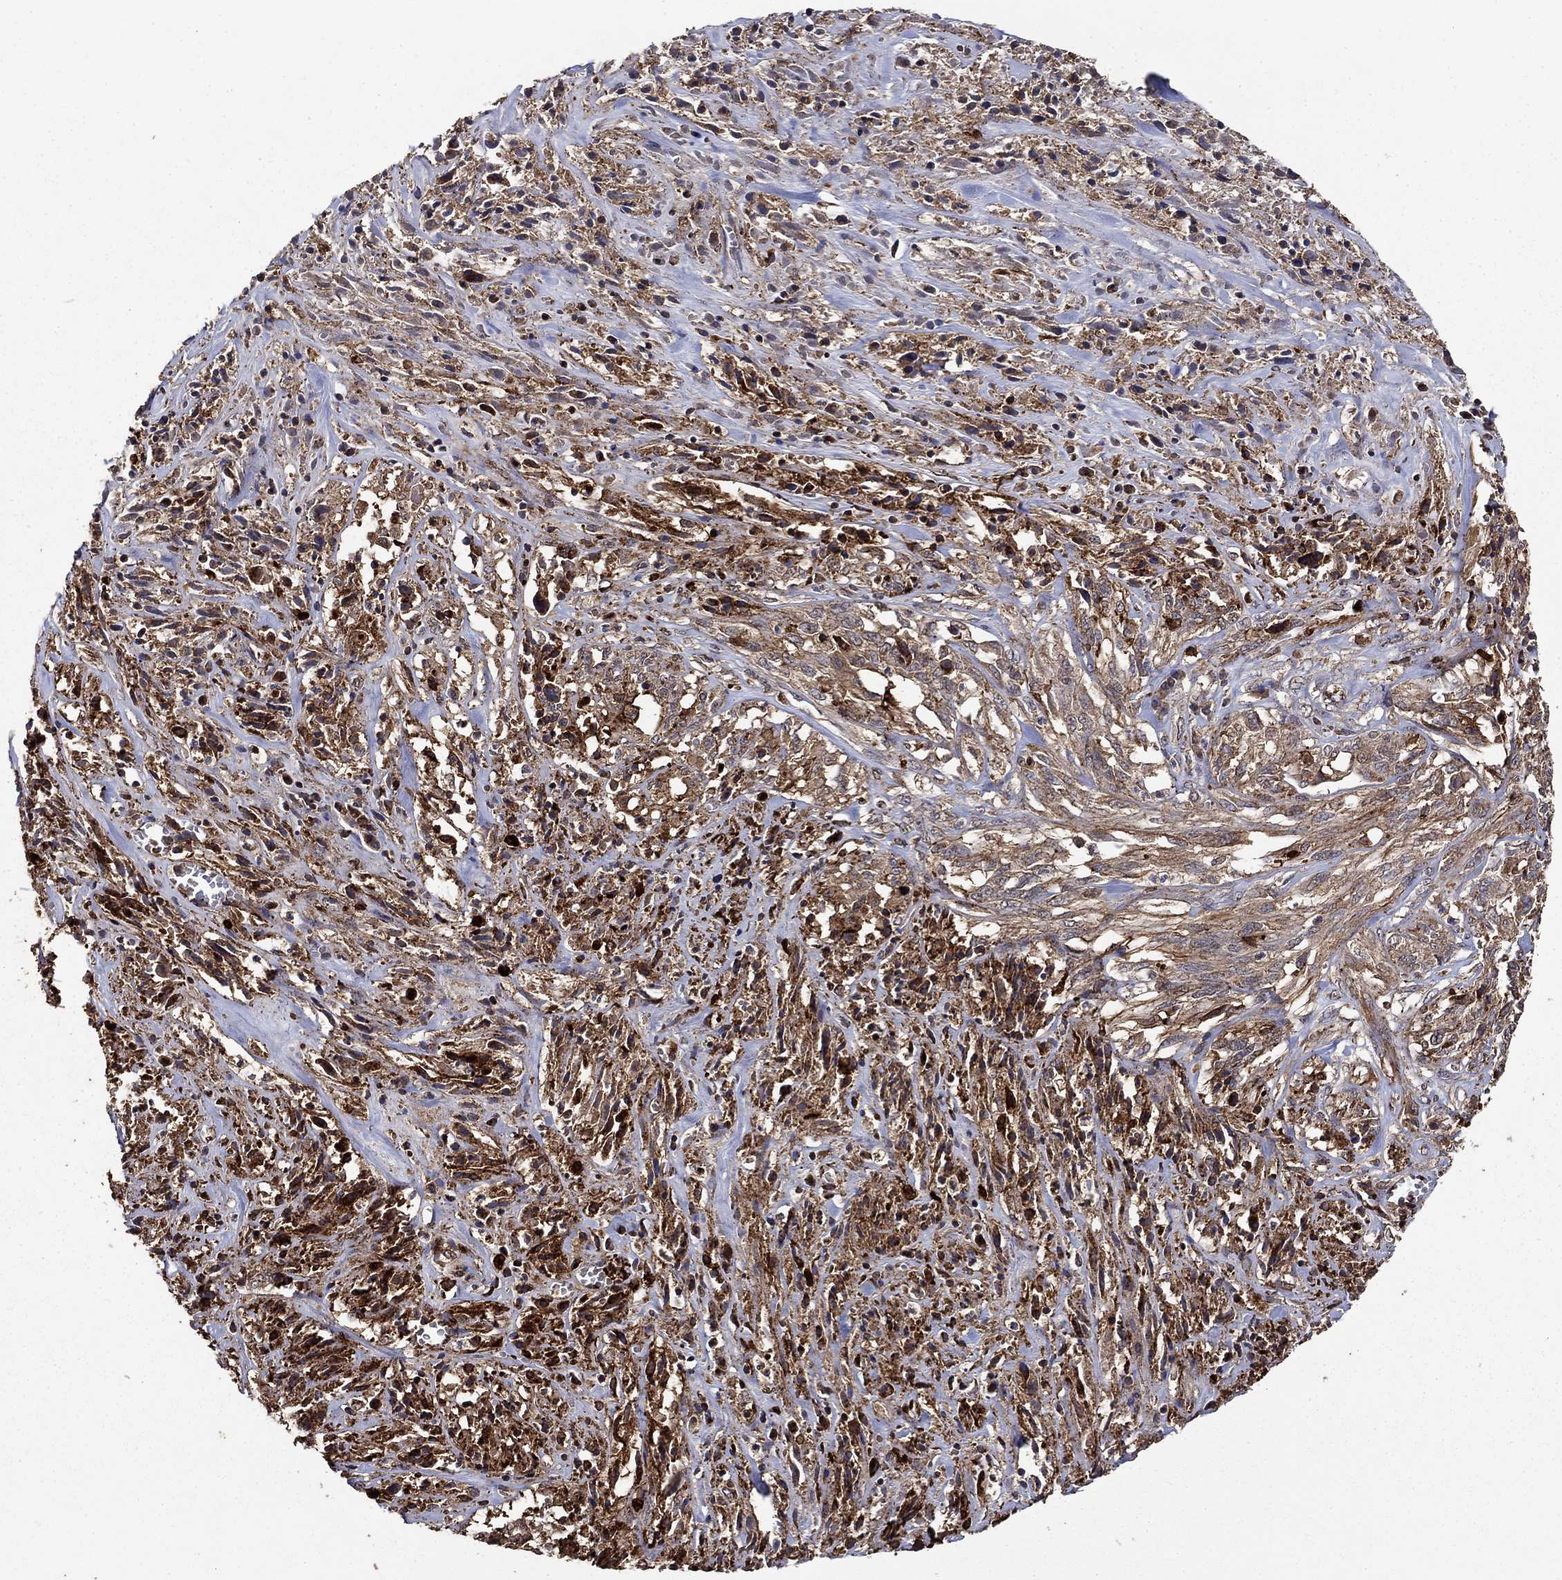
{"staining": {"intensity": "moderate", "quantity": "25%-75%", "location": "cytoplasmic/membranous"}, "tissue": "melanoma", "cell_type": "Tumor cells", "image_type": "cancer", "snomed": [{"axis": "morphology", "description": "Malignant melanoma, NOS"}, {"axis": "topography", "description": "Skin"}], "caption": "Immunohistochemistry (IHC) of malignant melanoma shows medium levels of moderate cytoplasmic/membranous positivity in approximately 25%-75% of tumor cells.", "gene": "IFRD1", "patient": {"sex": "female", "age": 91}}